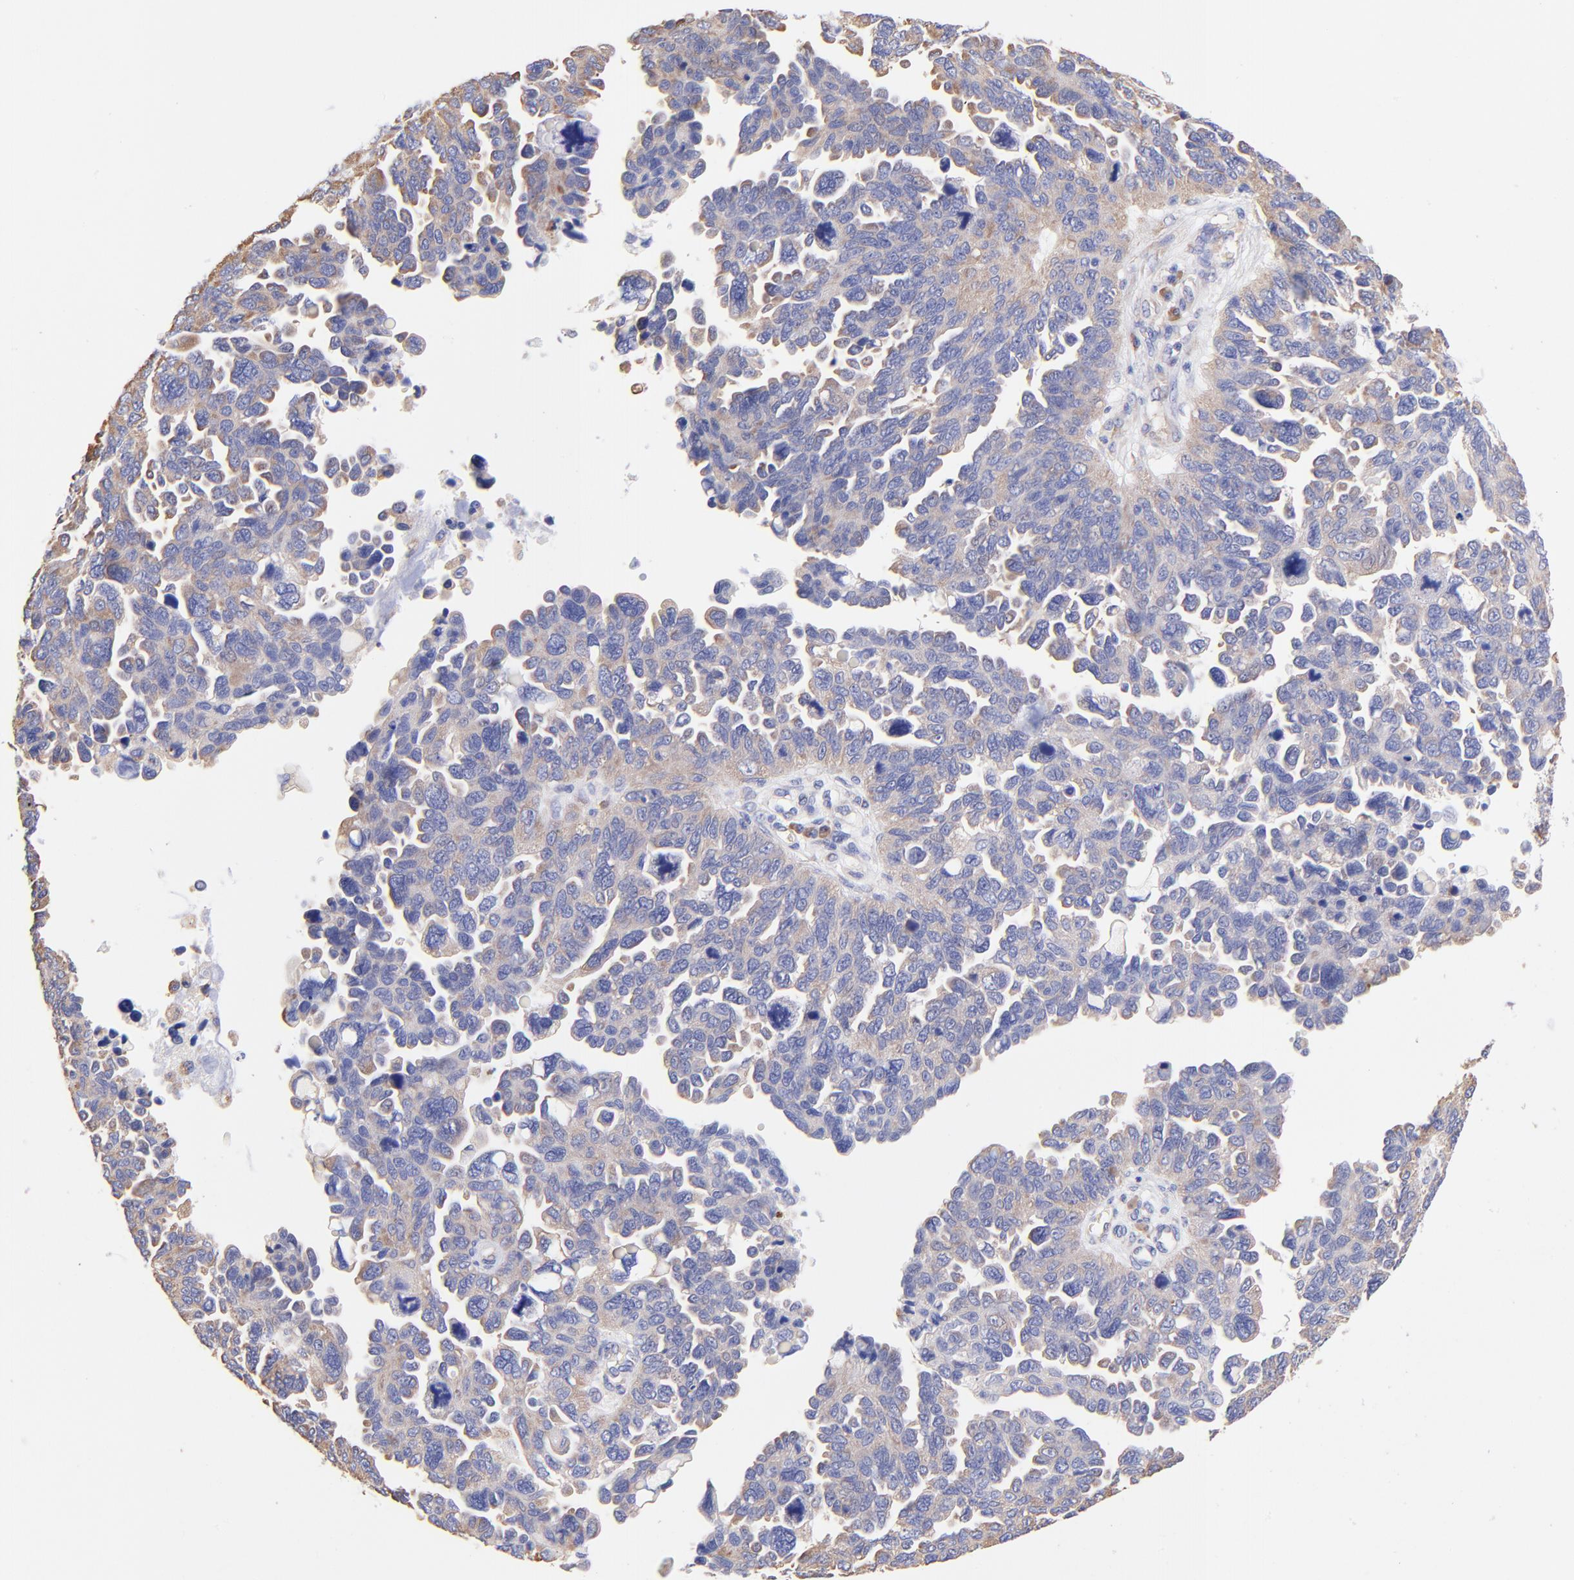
{"staining": {"intensity": "moderate", "quantity": ">75%", "location": "cytoplasmic/membranous"}, "tissue": "ovarian cancer", "cell_type": "Tumor cells", "image_type": "cancer", "snomed": [{"axis": "morphology", "description": "Cystadenocarcinoma, serous, NOS"}, {"axis": "topography", "description": "Ovary"}], "caption": "Ovarian cancer (serous cystadenocarcinoma) stained with a protein marker reveals moderate staining in tumor cells.", "gene": "RPL30", "patient": {"sex": "female", "age": 64}}